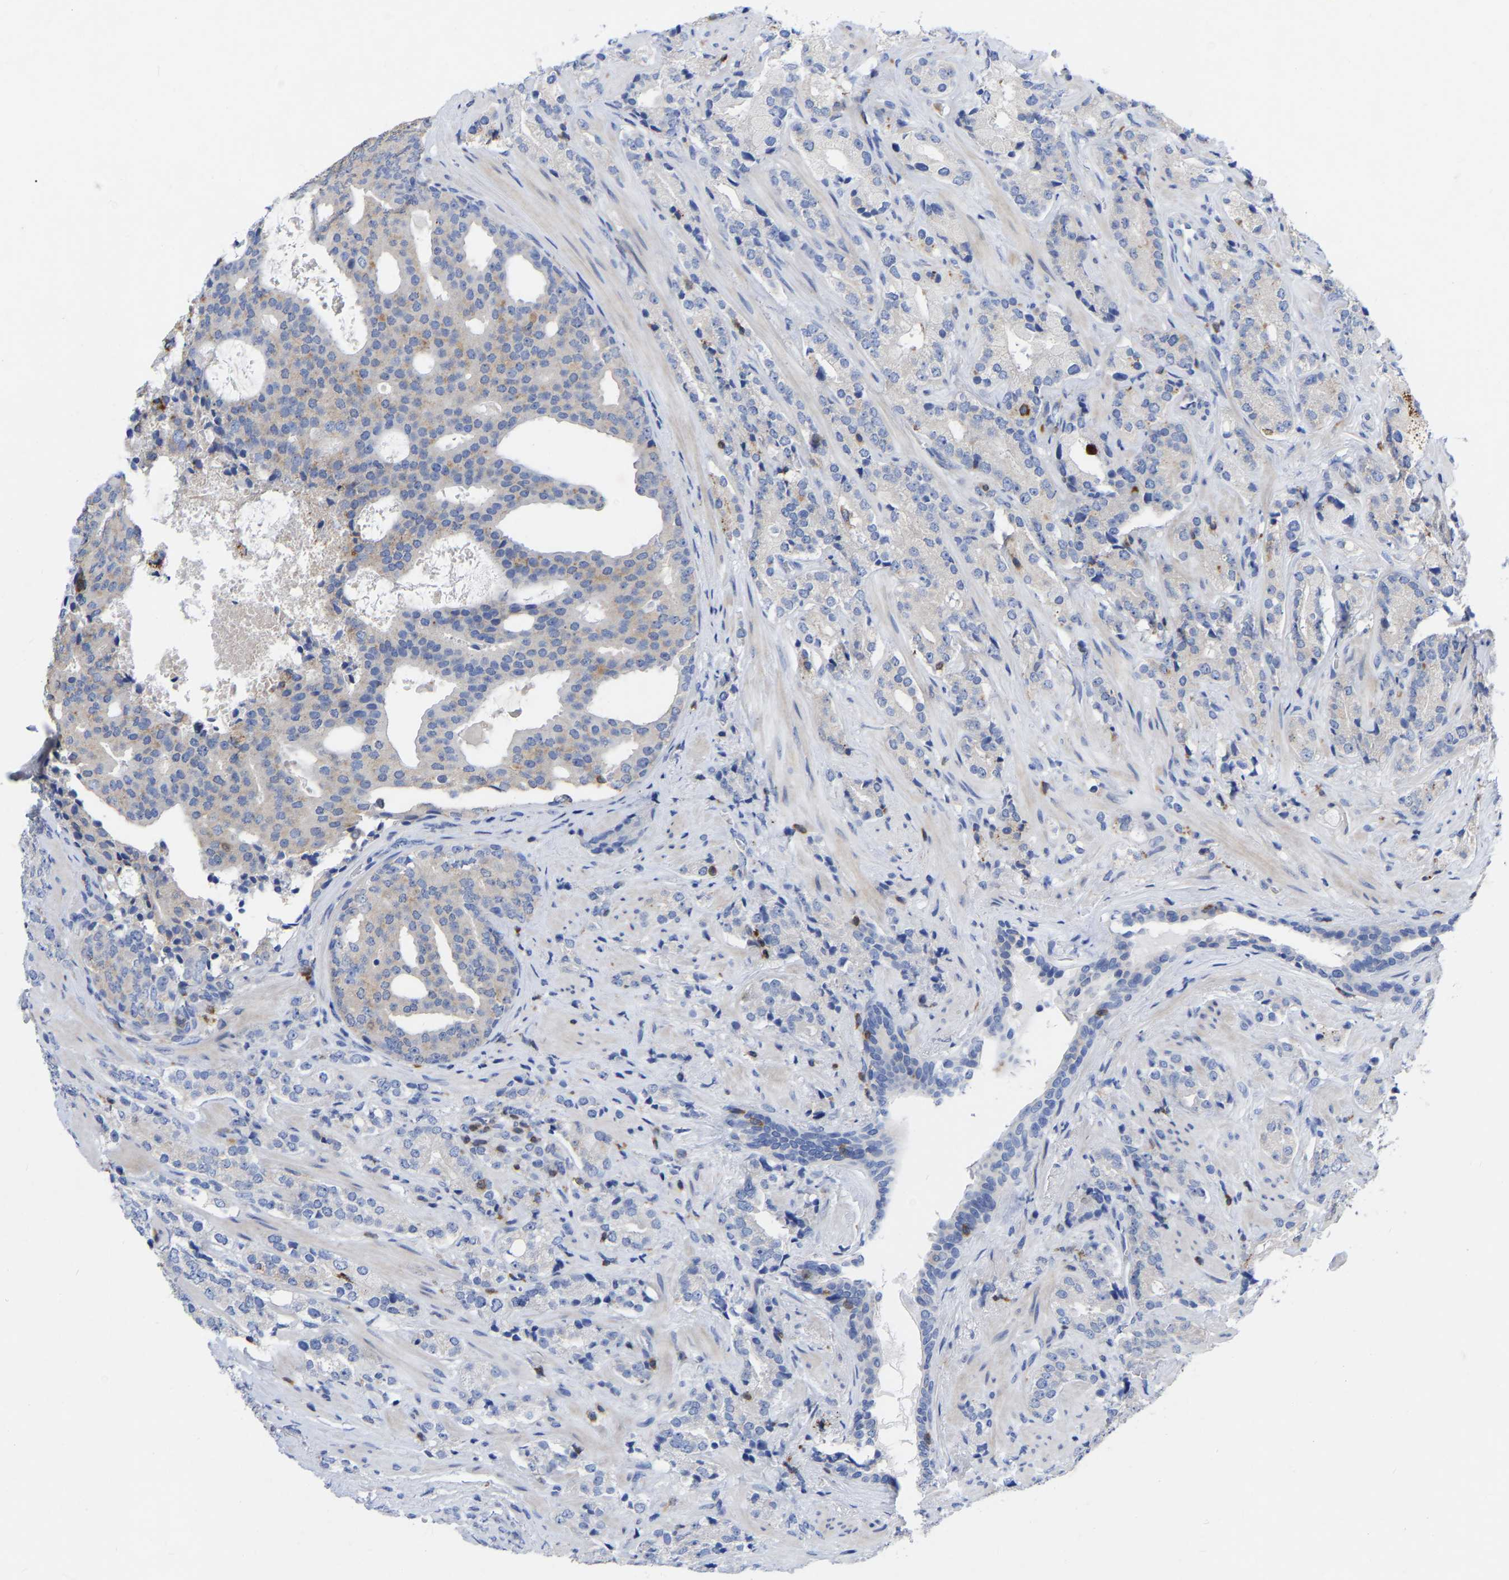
{"staining": {"intensity": "negative", "quantity": "none", "location": "none"}, "tissue": "prostate cancer", "cell_type": "Tumor cells", "image_type": "cancer", "snomed": [{"axis": "morphology", "description": "Adenocarcinoma, High grade"}, {"axis": "topography", "description": "Prostate"}], "caption": "High magnification brightfield microscopy of adenocarcinoma (high-grade) (prostate) stained with DAB (3,3'-diaminobenzidine) (brown) and counterstained with hematoxylin (blue): tumor cells show no significant staining. Brightfield microscopy of immunohistochemistry (IHC) stained with DAB (3,3'-diaminobenzidine) (brown) and hematoxylin (blue), captured at high magnification.", "gene": "PTPN7", "patient": {"sex": "male", "age": 71}}